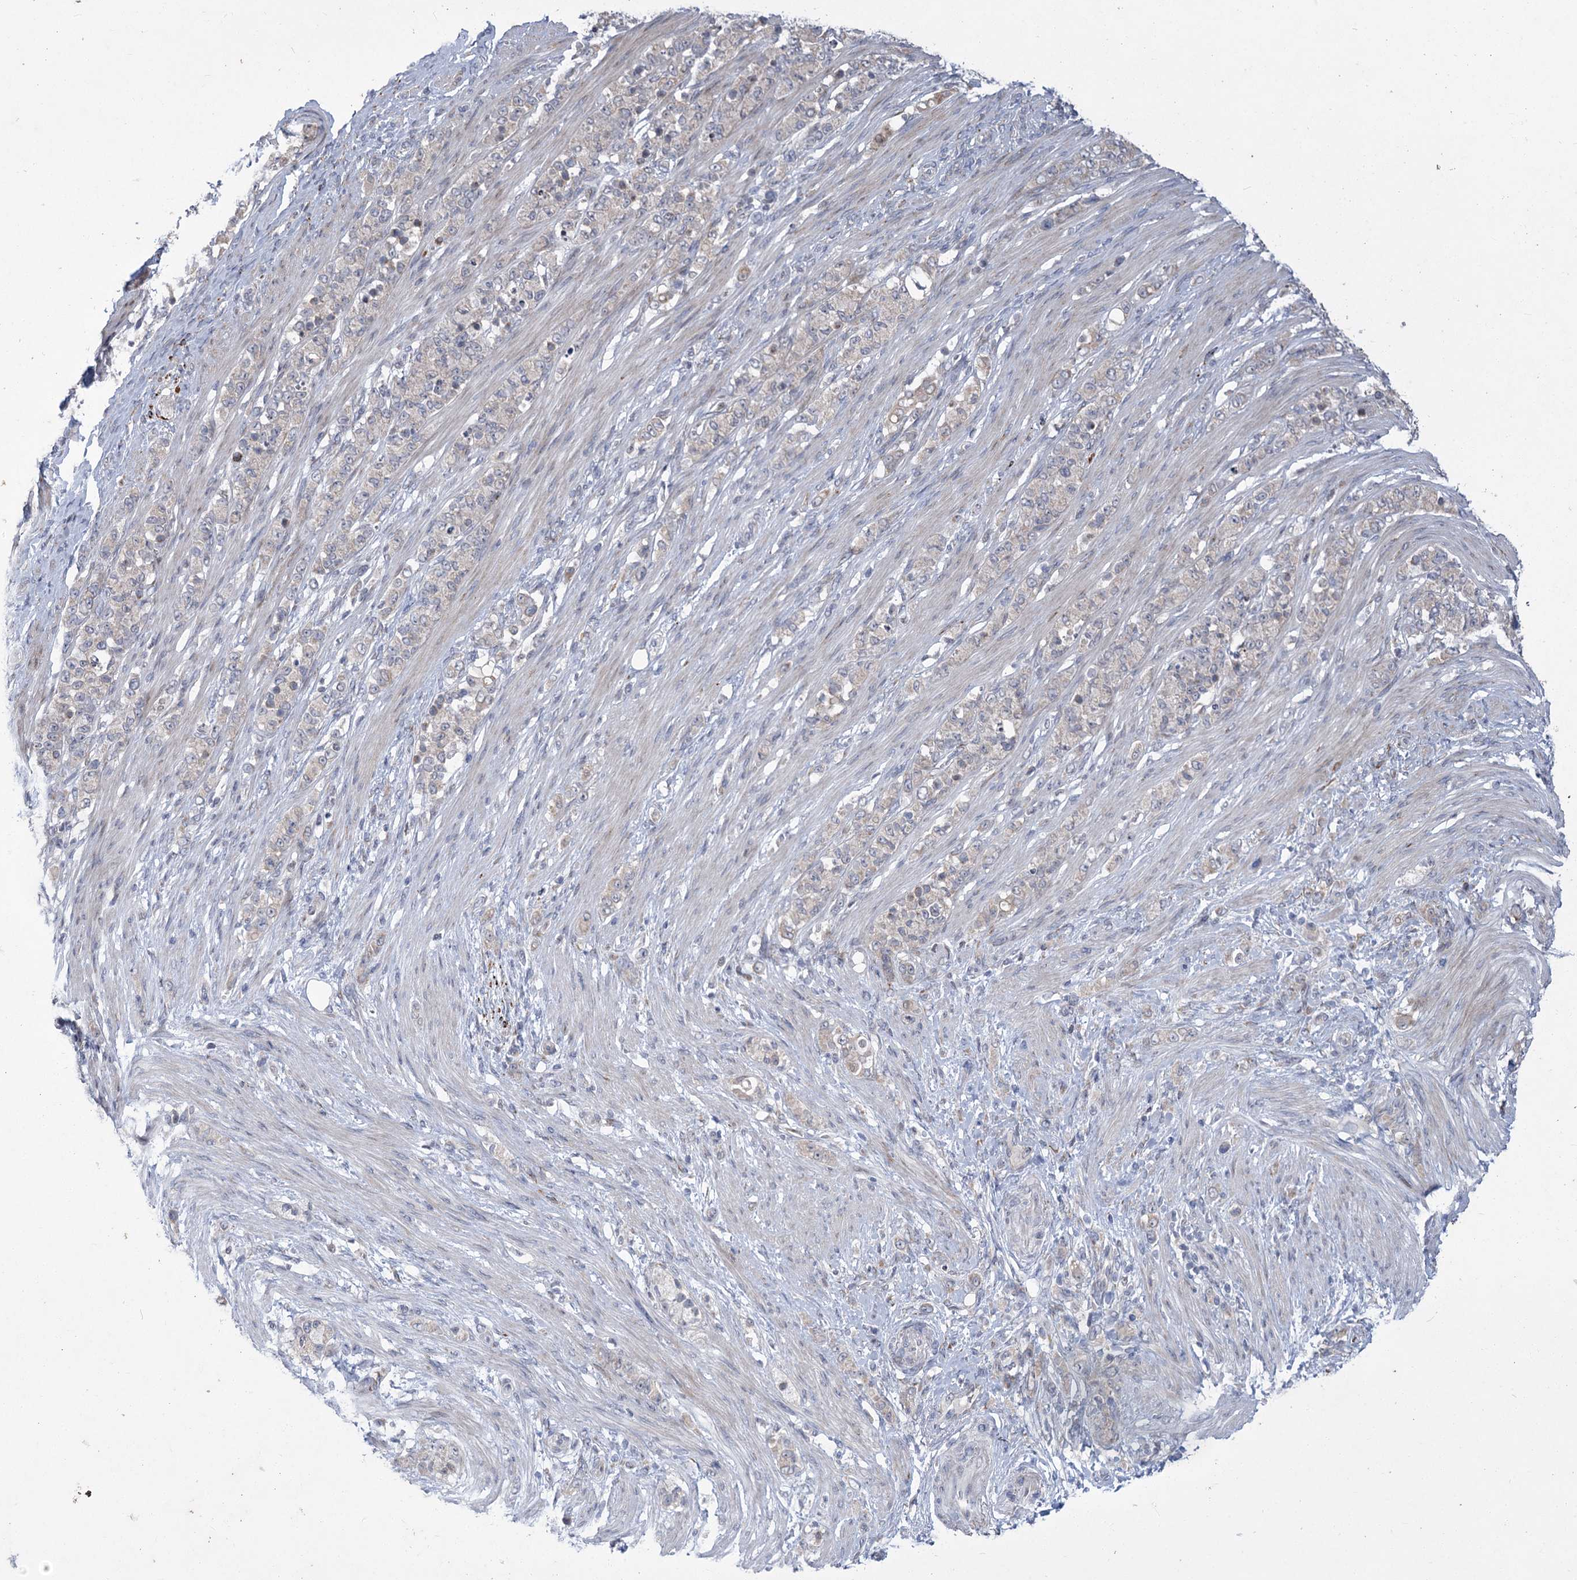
{"staining": {"intensity": "negative", "quantity": "none", "location": "none"}, "tissue": "stomach cancer", "cell_type": "Tumor cells", "image_type": "cancer", "snomed": [{"axis": "morphology", "description": "Adenocarcinoma, NOS"}, {"axis": "topography", "description": "Stomach"}], "caption": "Immunohistochemistry (IHC) of human stomach cancer displays no staining in tumor cells.", "gene": "GCNT4", "patient": {"sex": "female", "age": 79}}